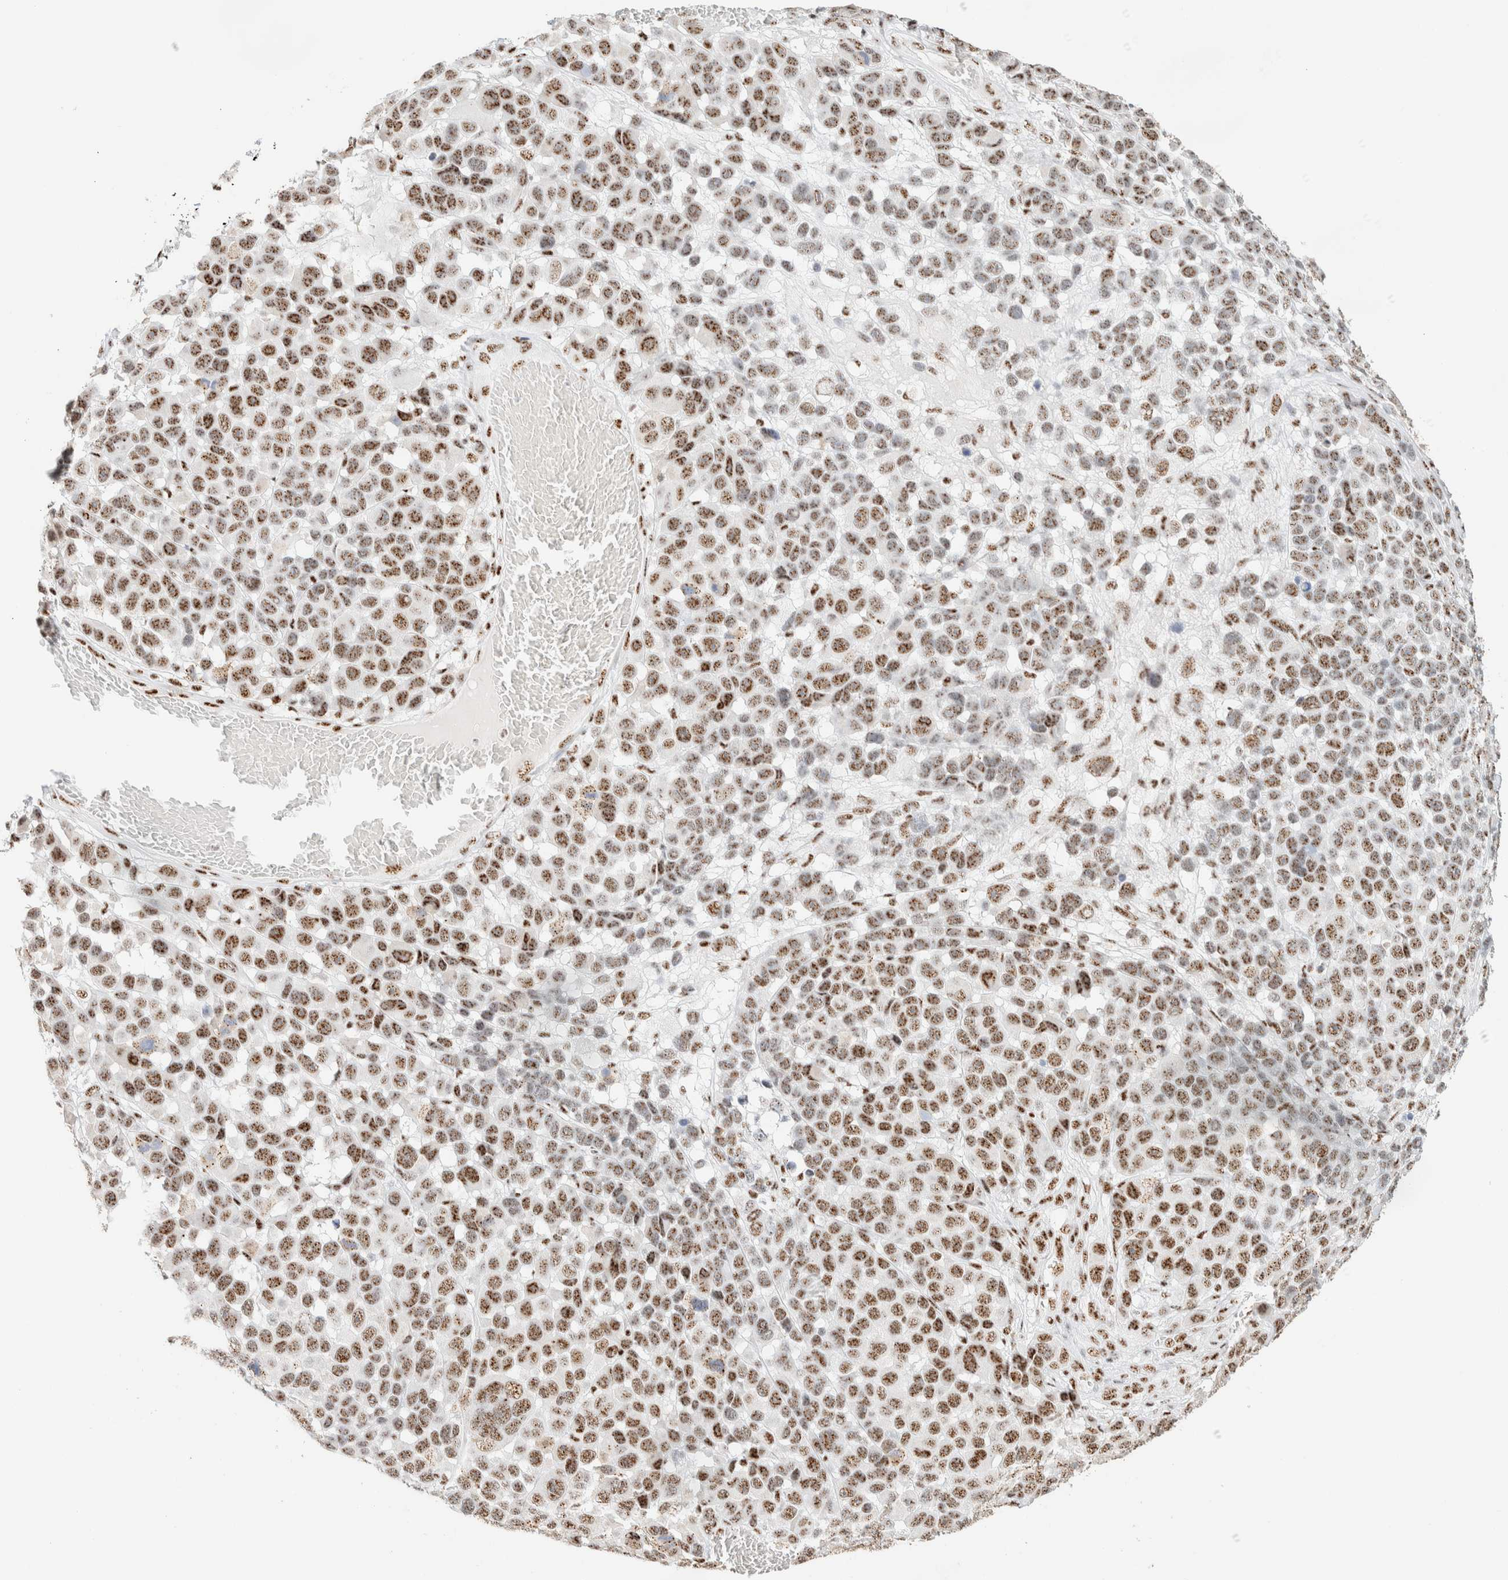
{"staining": {"intensity": "moderate", "quantity": ">75%", "location": "nuclear"}, "tissue": "melanoma", "cell_type": "Tumor cells", "image_type": "cancer", "snomed": [{"axis": "morphology", "description": "Malignant melanoma, NOS"}, {"axis": "topography", "description": "Skin"}], "caption": "IHC (DAB (3,3'-diaminobenzidine)) staining of melanoma shows moderate nuclear protein staining in about >75% of tumor cells.", "gene": "SON", "patient": {"sex": "male", "age": 53}}